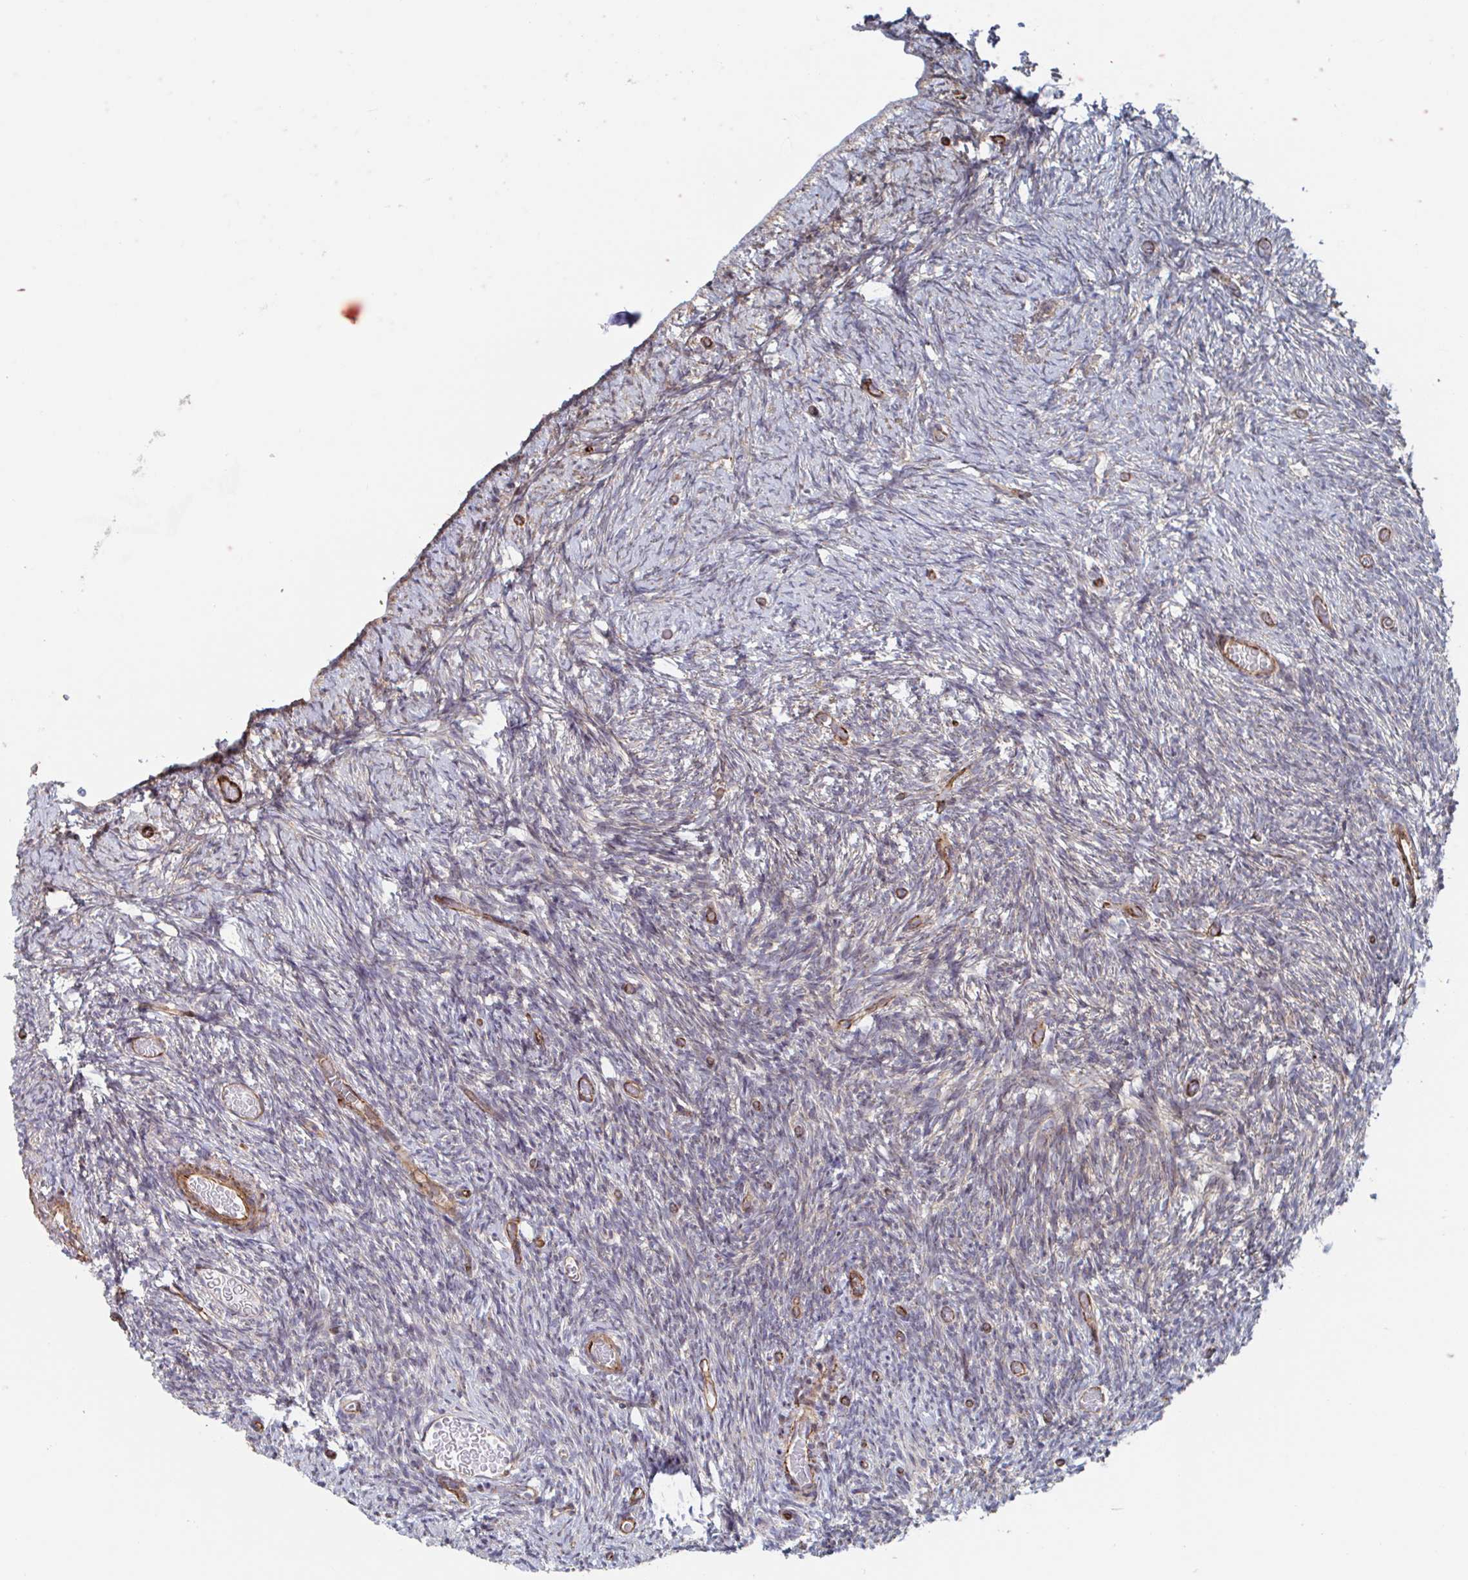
{"staining": {"intensity": "negative", "quantity": "none", "location": "none"}, "tissue": "ovary", "cell_type": "Ovarian stroma cells", "image_type": "normal", "snomed": [{"axis": "morphology", "description": "Normal tissue, NOS"}, {"axis": "topography", "description": "Ovary"}], "caption": "Immunohistochemical staining of unremarkable human ovary displays no significant staining in ovarian stroma cells.", "gene": "DVL3", "patient": {"sex": "female", "age": 39}}